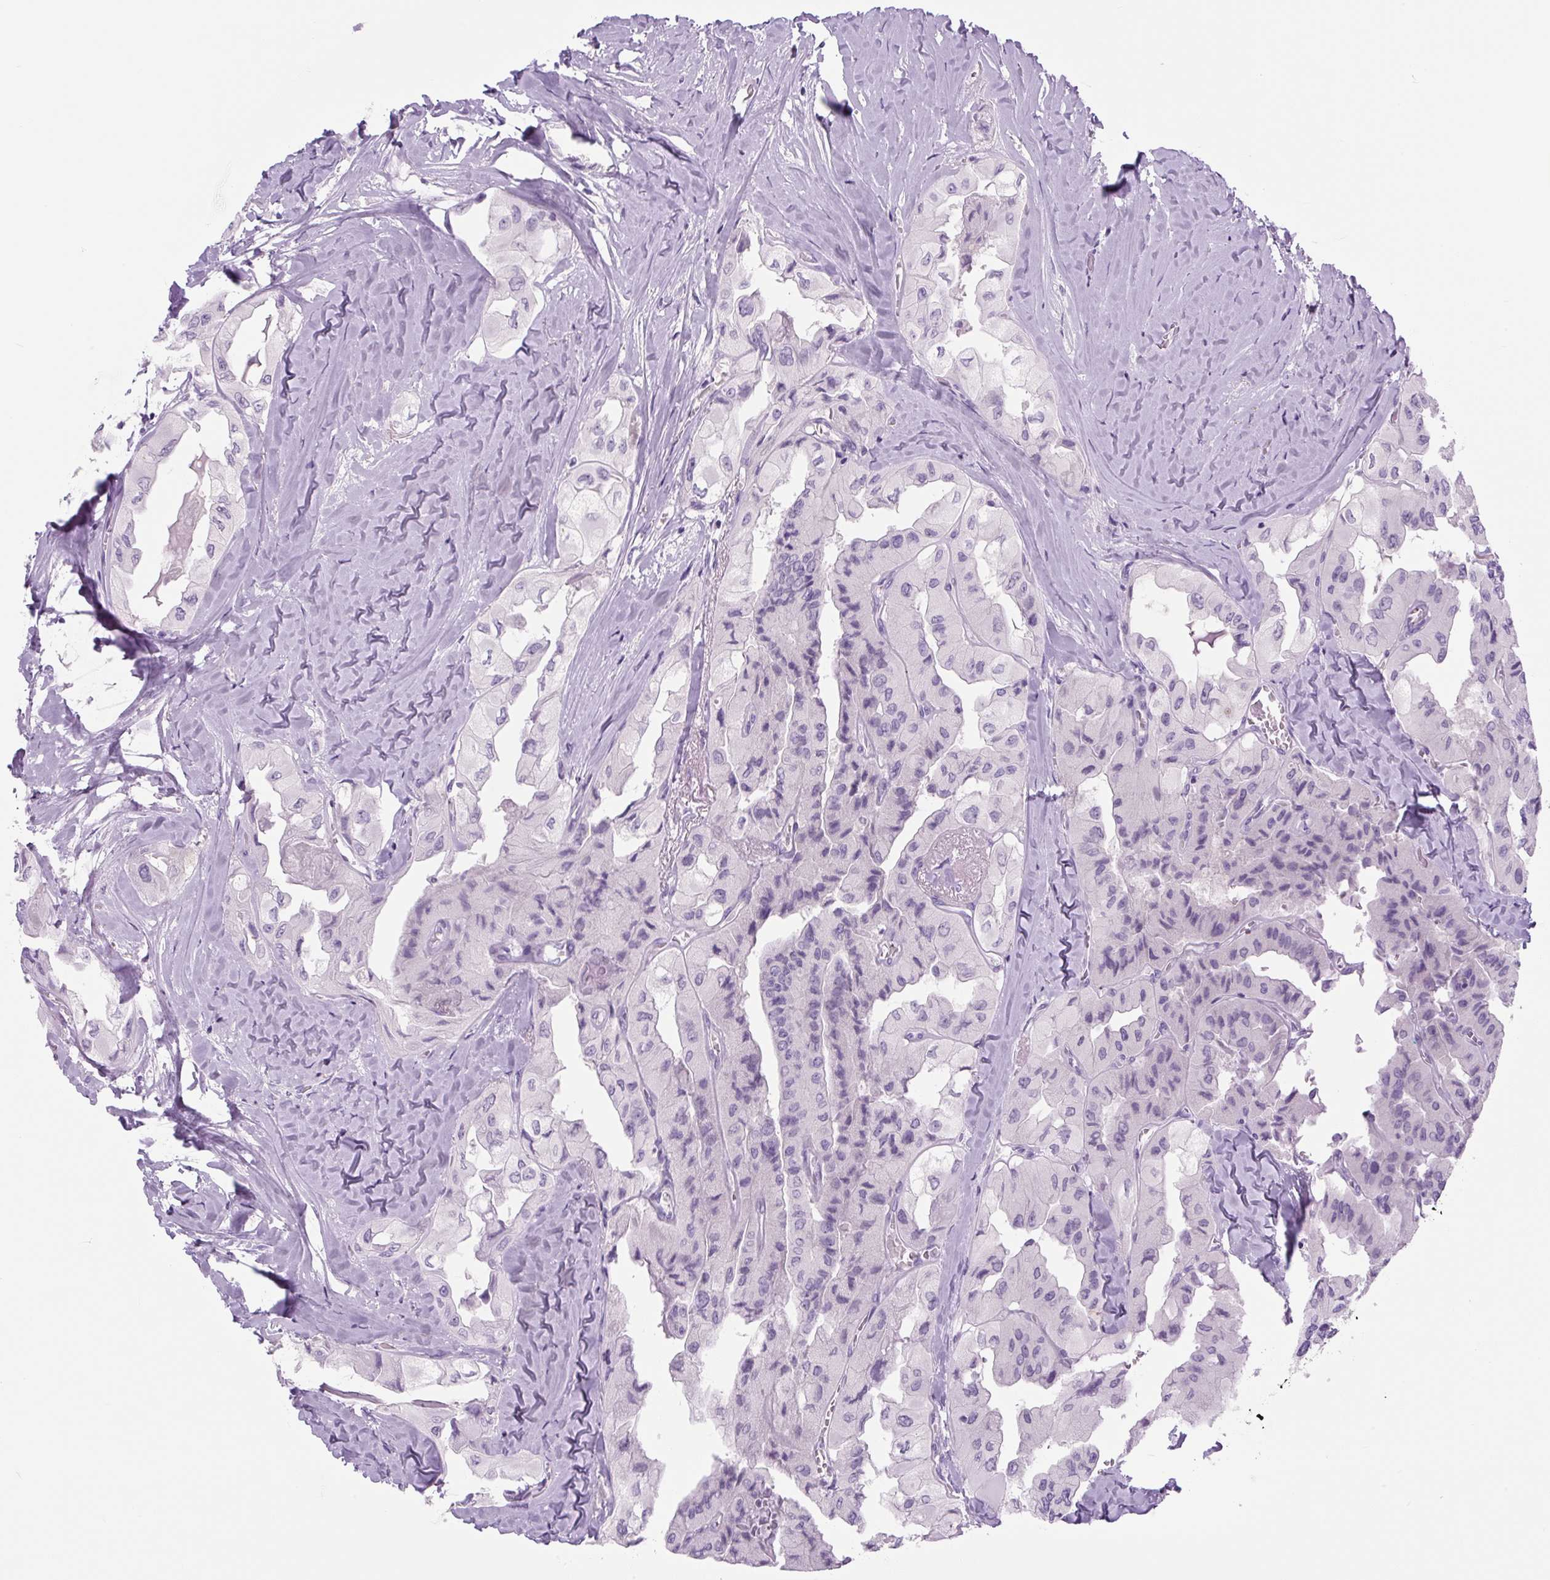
{"staining": {"intensity": "negative", "quantity": "none", "location": "none"}, "tissue": "thyroid cancer", "cell_type": "Tumor cells", "image_type": "cancer", "snomed": [{"axis": "morphology", "description": "Normal tissue, NOS"}, {"axis": "morphology", "description": "Papillary adenocarcinoma, NOS"}, {"axis": "topography", "description": "Thyroid gland"}], "caption": "The micrograph displays no significant staining in tumor cells of thyroid cancer. (DAB IHC visualized using brightfield microscopy, high magnification).", "gene": "COL9A2", "patient": {"sex": "female", "age": 59}}